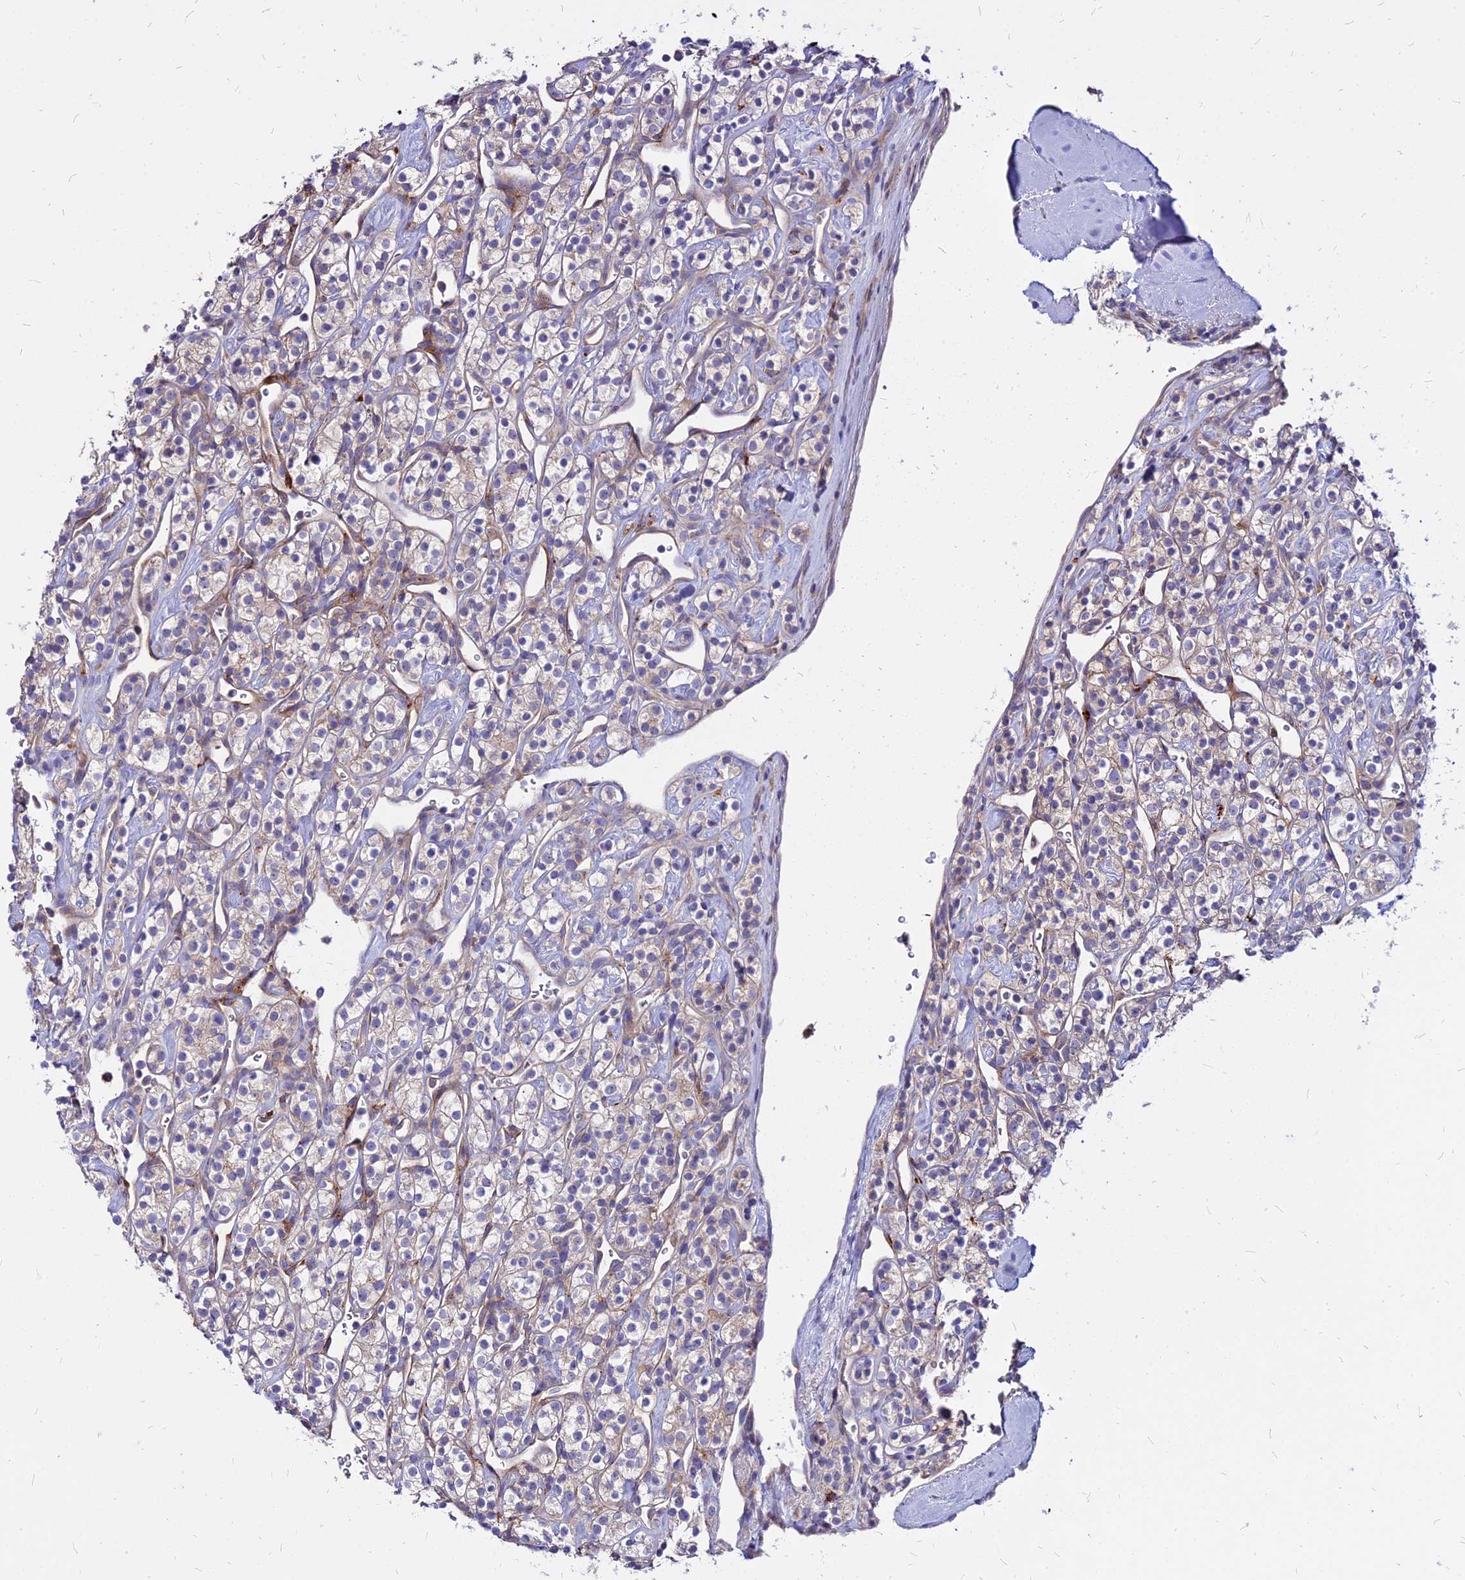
{"staining": {"intensity": "weak", "quantity": "25%-75%", "location": "cytoplasmic/membranous"}, "tissue": "renal cancer", "cell_type": "Tumor cells", "image_type": "cancer", "snomed": [{"axis": "morphology", "description": "Adenocarcinoma, NOS"}, {"axis": "topography", "description": "Kidney"}], "caption": "Immunohistochemistry histopathology image of neoplastic tissue: human renal cancer stained using immunohistochemistry demonstrates low levels of weak protein expression localized specifically in the cytoplasmic/membranous of tumor cells, appearing as a cytoplasmic/membranous brown color.", "gene": "COMMD10", "patient": {"sex": "male", "age": 77}}